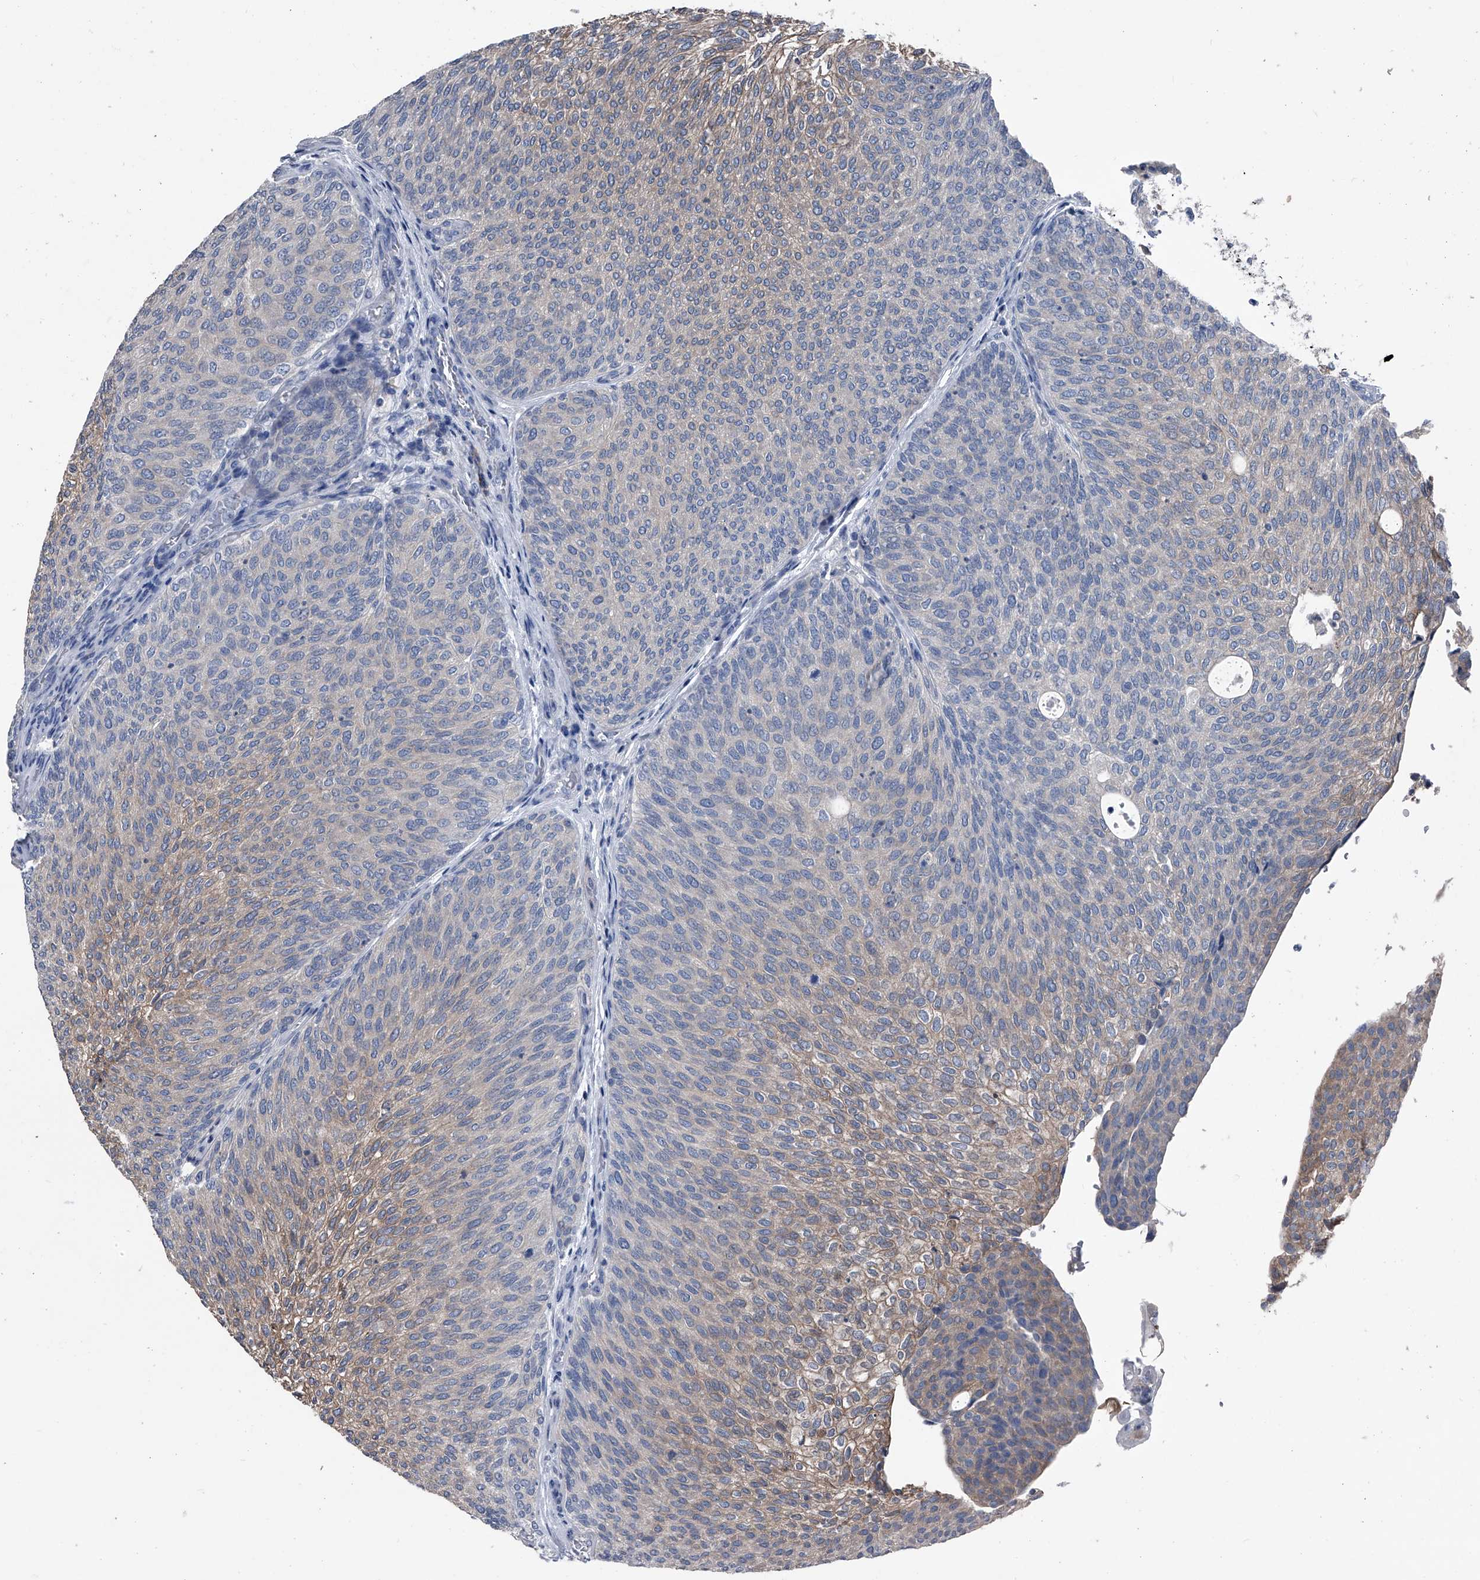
{"staining": {"intensity": "weak", "quantity": "25%-75%", "location": "cytoplasmic/membranous"}, "tissue": "urothelial cancer", "cell_type": "Tumor cells", "image_type": "cancer", "snomed": [{"axis": "morphology", "description": "Urothelial carcinoma, Low grade"}, {"axis": "topography", "description": "Urinary bladder"}], "caption": "Immunohistochemical staining of human low-grade urothelial carcinoma shows low levels of weak cytoplasmic/membranous protein staining in approximately 25%-75% of tumor cells.", "gene": "KIF13A", "patient": {"sex": "female", "age": 79}}